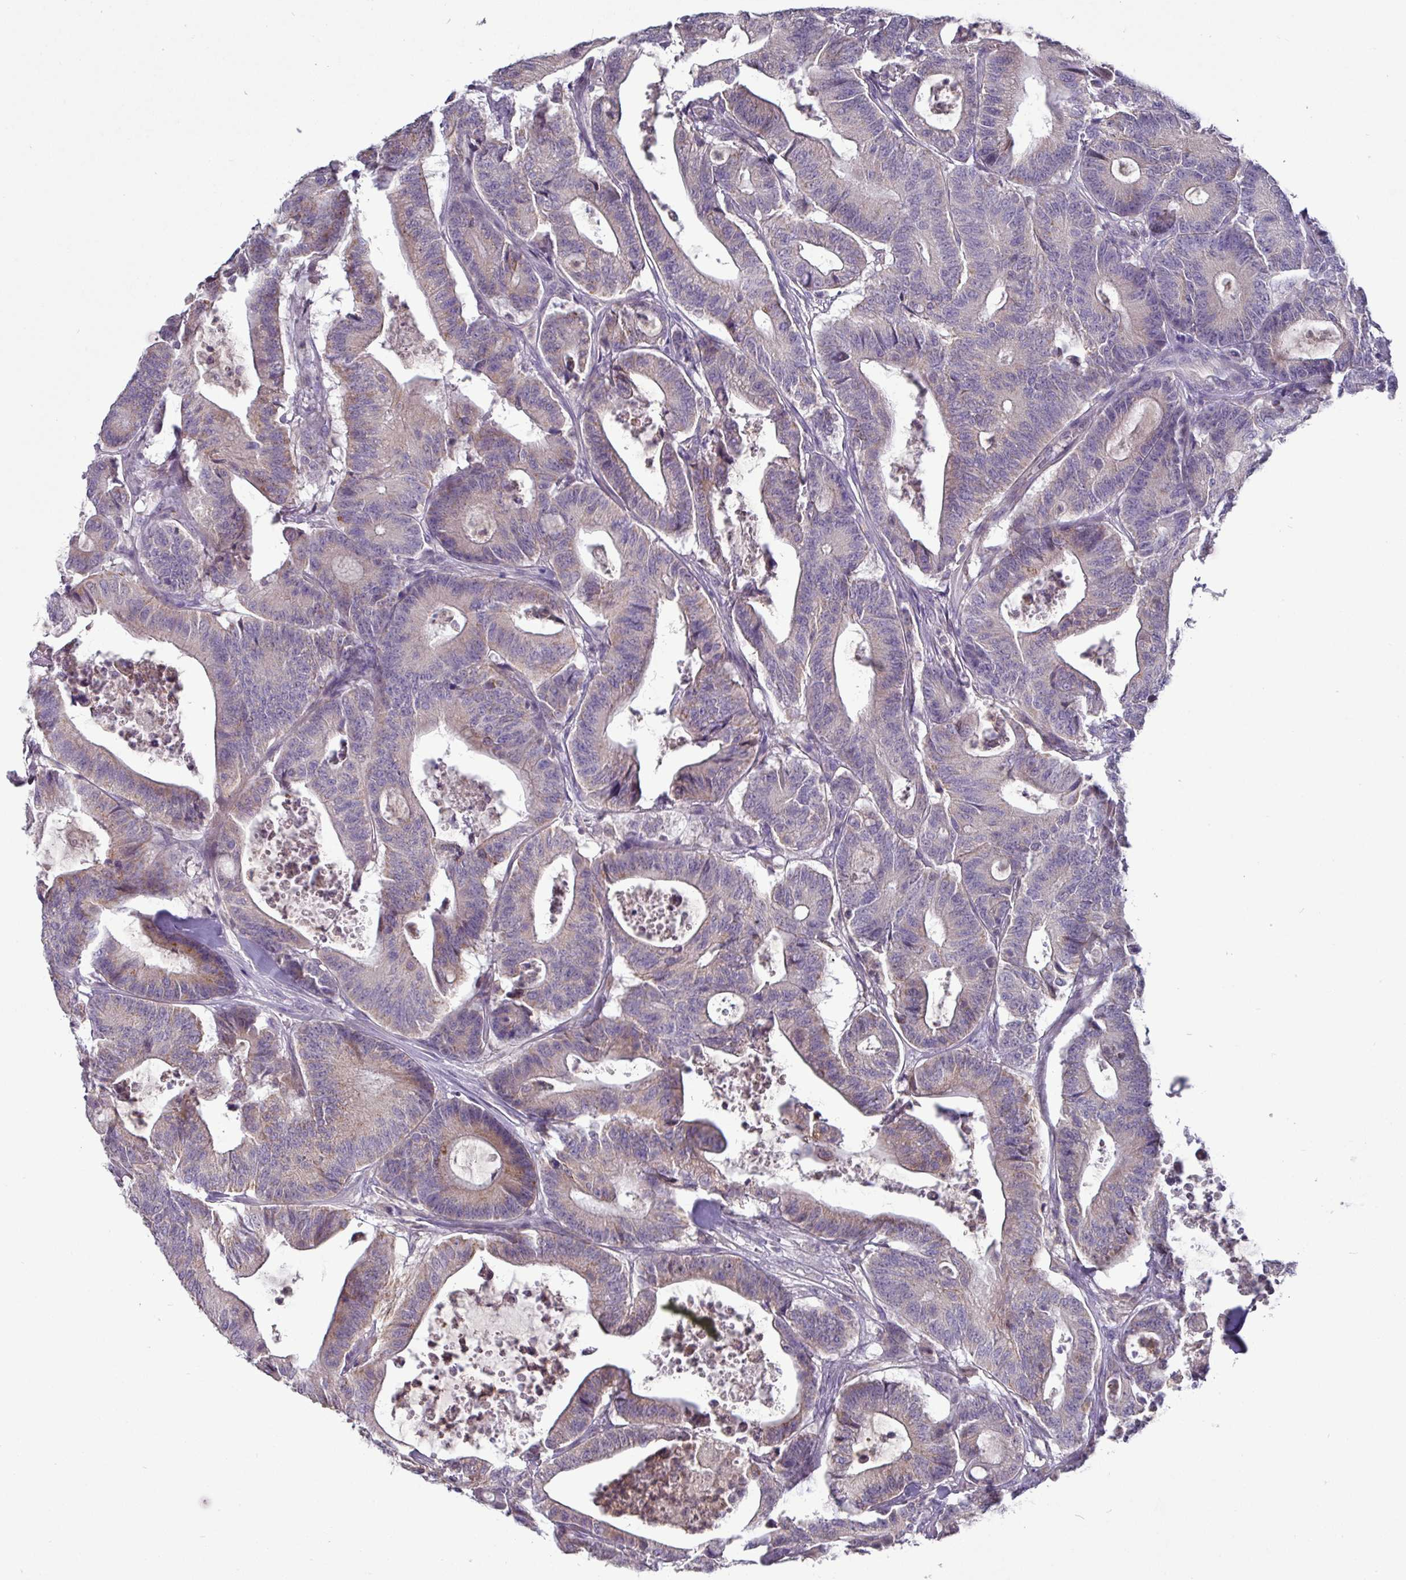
{"staining": {"intensity": "moderate", "quantity": "25%-75%", "location": "cytoplasmic/membranous"}, "tissue": "colorectal cancer", "cell_type": "Tumor cells", "image_type": "cancer", "snomed": [{"axis": "morphology", "description": "Adenocarcinoma, NOS"}, {"axis": "topography", "description": "Colon"}], "caption": "A high-resolution histopathology image shows IHC staining of adenocarcinoma (colorectal), which reveals moderate cytoplasmic/membranous positivity in approximately 25%-75% of tumor cells. Using DAB (brown) and hematoxylin (blue) stains, captured at high magnification using brightfield microscopy.", "gene": "TRAPPC1", "patient": {"sex": "female", "age": 84}}